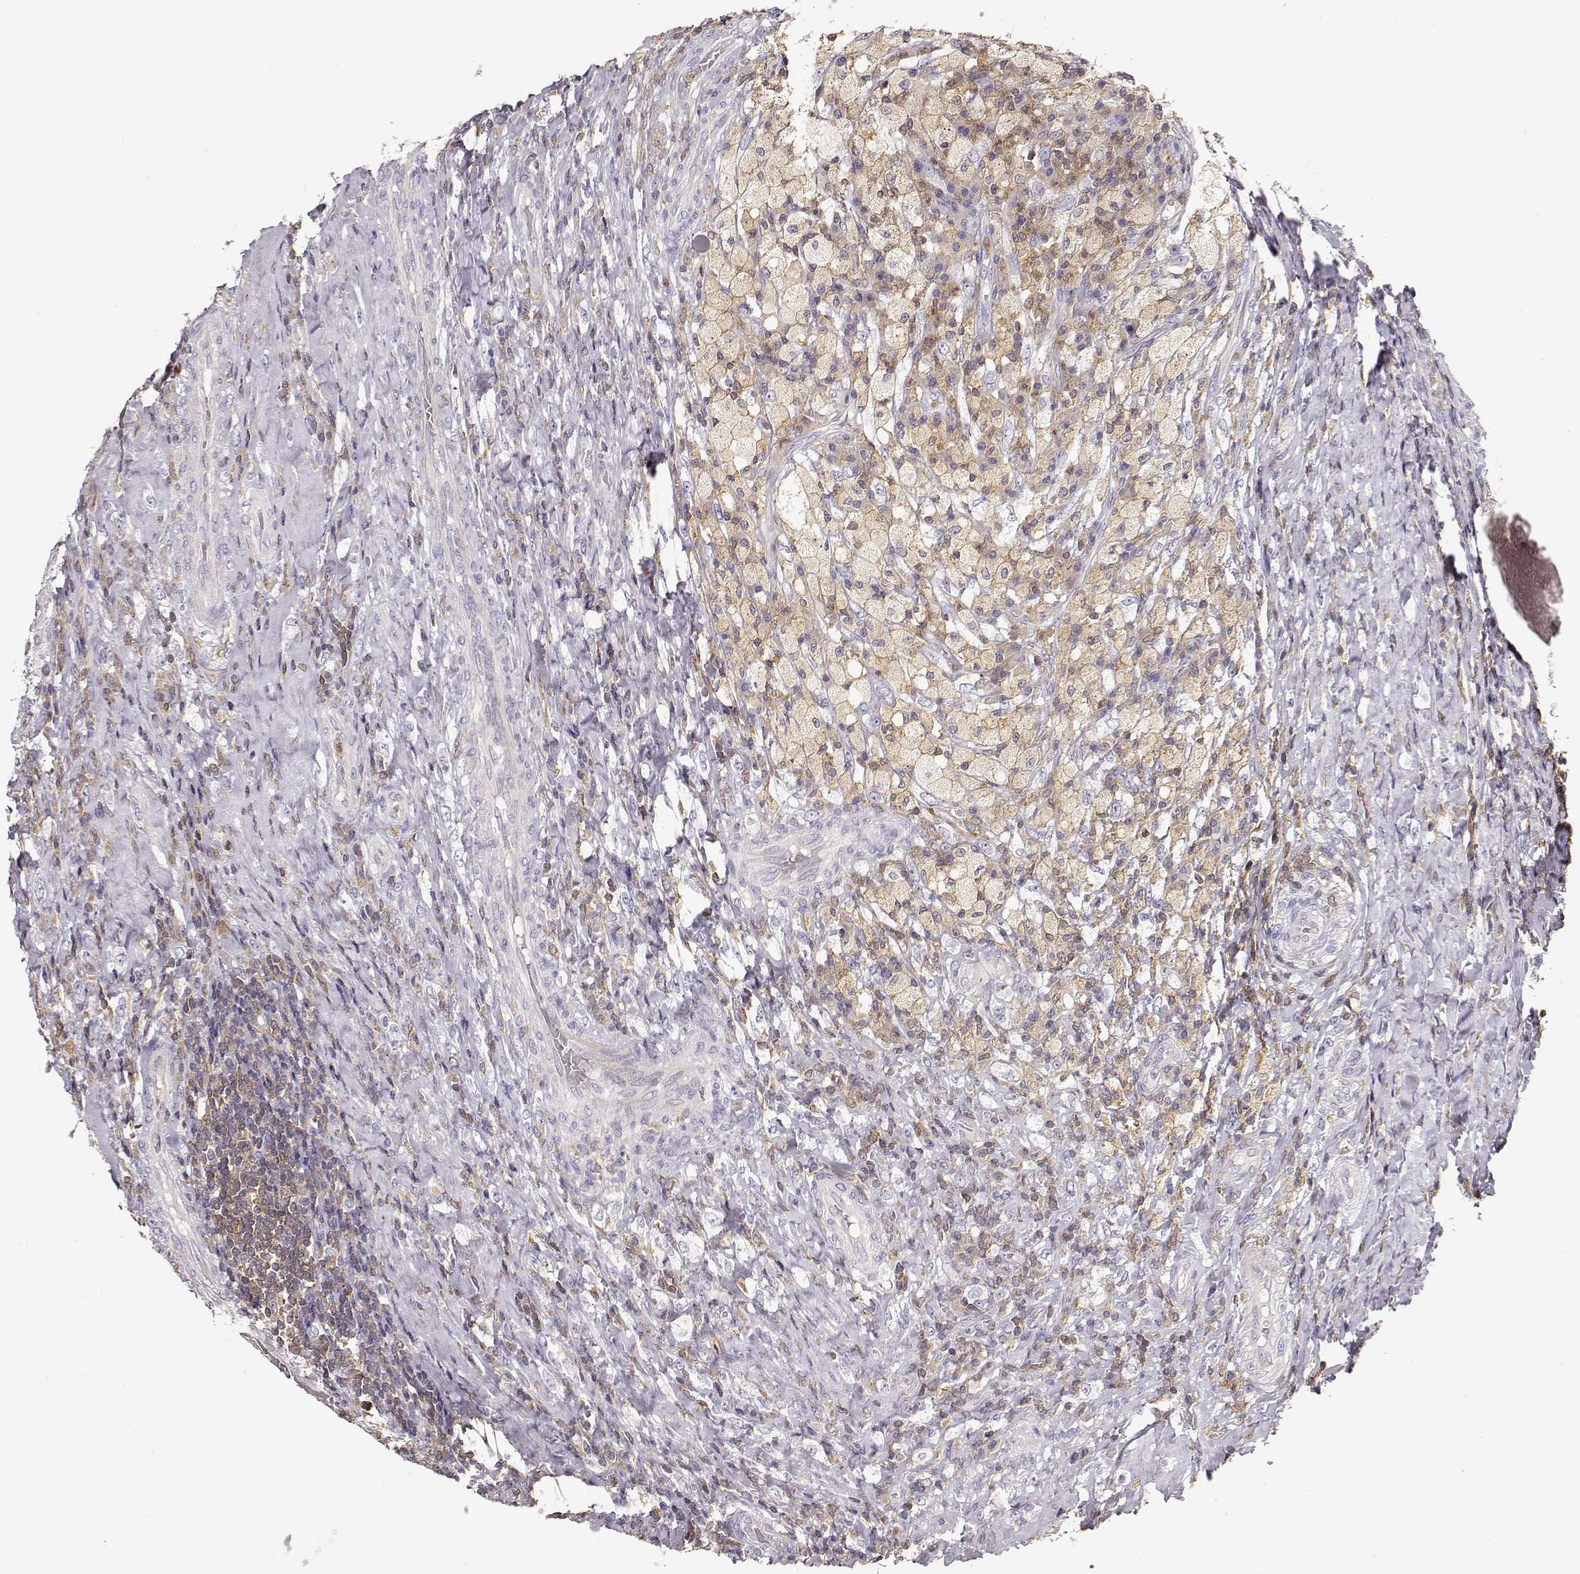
{"staining": {"intensity": "negative", "quantity": "none", "location": "none"}, "tissue": "testis cancer", "cell_type": "Tumor cells", "image_type": "cancer", "snomed": [{"axis": "morphology", "description": "Necrosis, NOS"}, {"axis": "morphology", "description": "Carcinoma, Embryonal, NOS"}, {"axis": "topography", "description": "Testis"}], "caption": "Immunohistochemistry (IHC) of testis embryonal carcinoma displays no positivity in tumor cells.", "gene": "VAV1", "patient": {"sex": "male", "age": 19}}